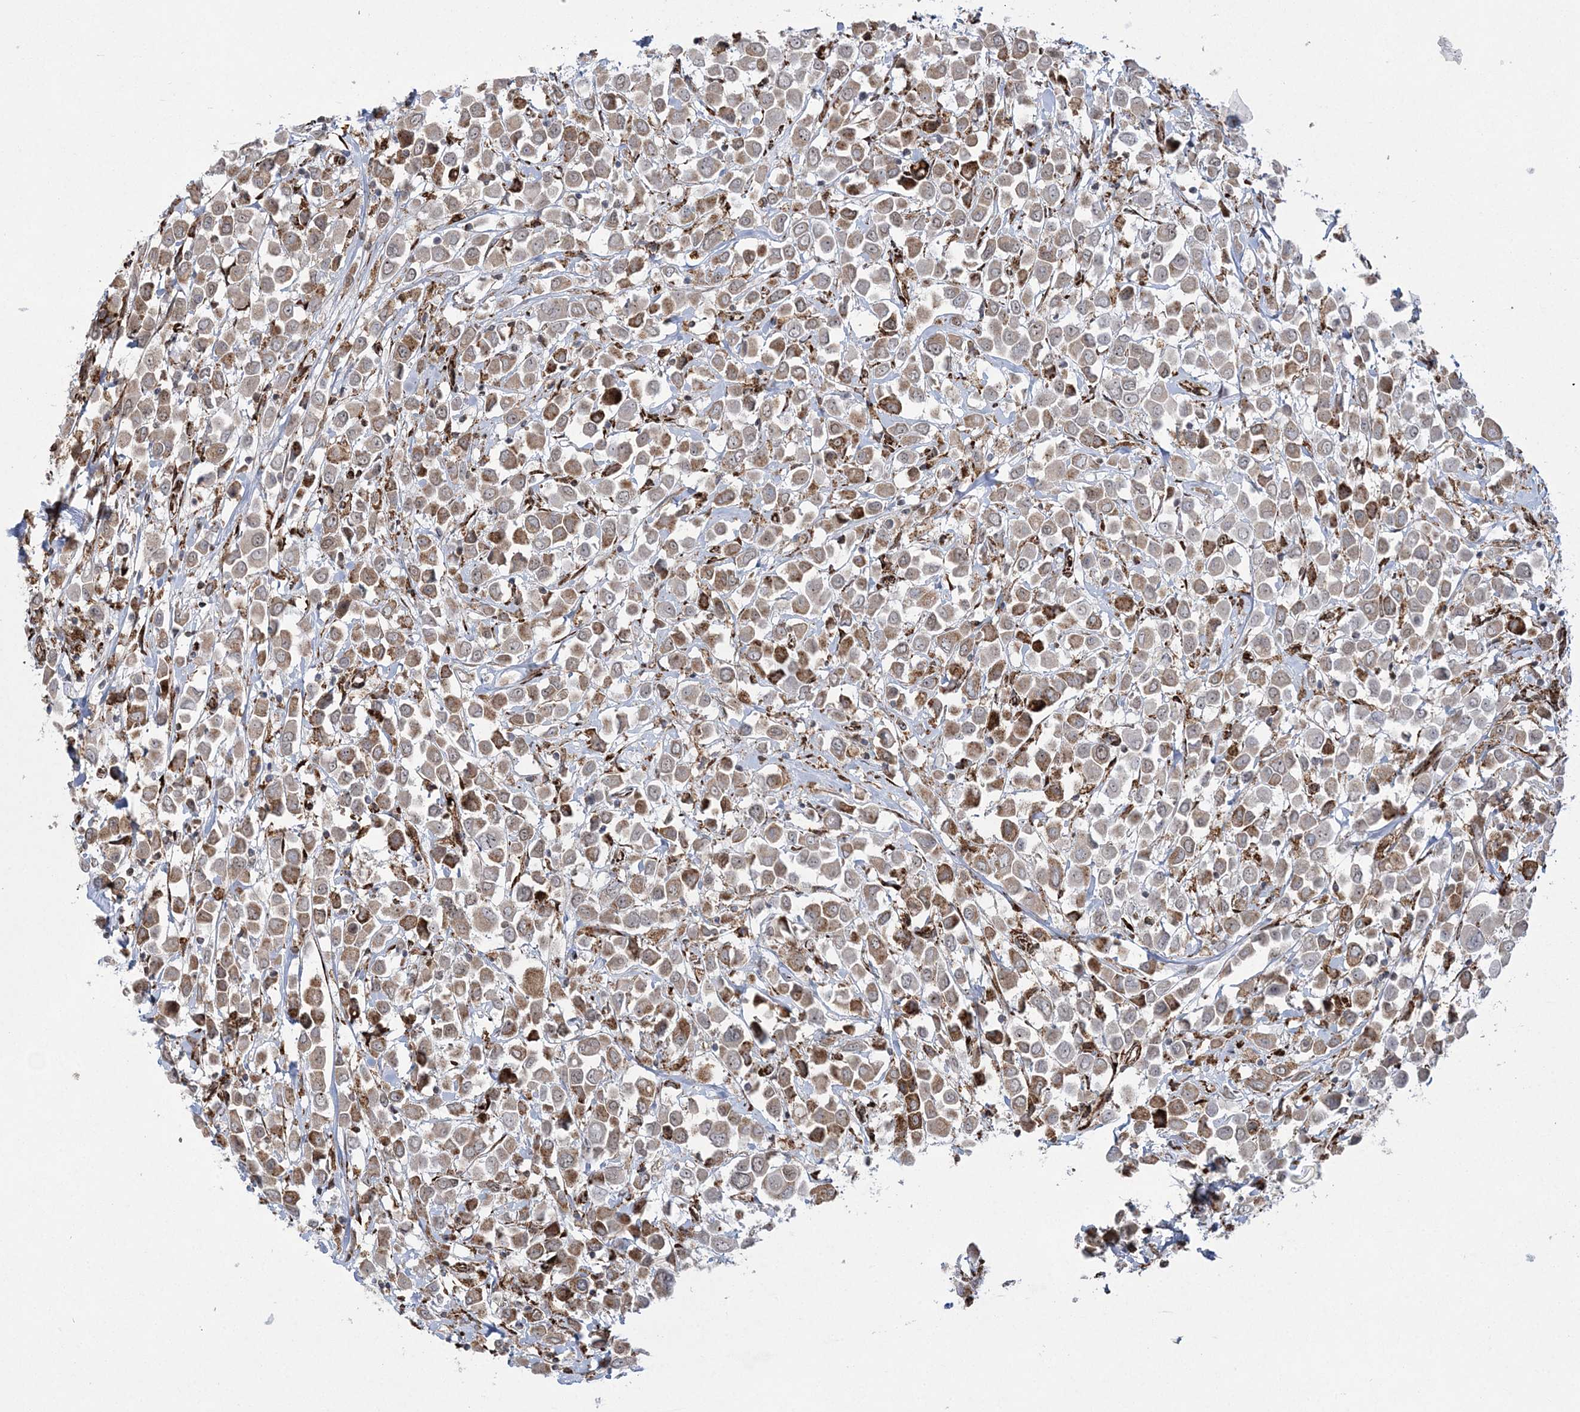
{"staining": {"intensity": "moderate", "quantity": ">75%", "location": "cytoplasmic/membranous"}, "tissue": "breast cancer", "cell_type": "Tumor cells", "image_type": "cancer", "snomed": [{"axis": "morphology", "description": "Duct carcinoma"}, {"axis": "topography", "description": "Breast"}], "caption": "About >75% of tumor cells in human invasive ductal carcinoma (breast) display moderate cytoplasmic/membranous protein expression as visualized by brown immunohistochemical staining.", "gene": "EFCAB12", "patient": {"sex": "female", "age": 61}}